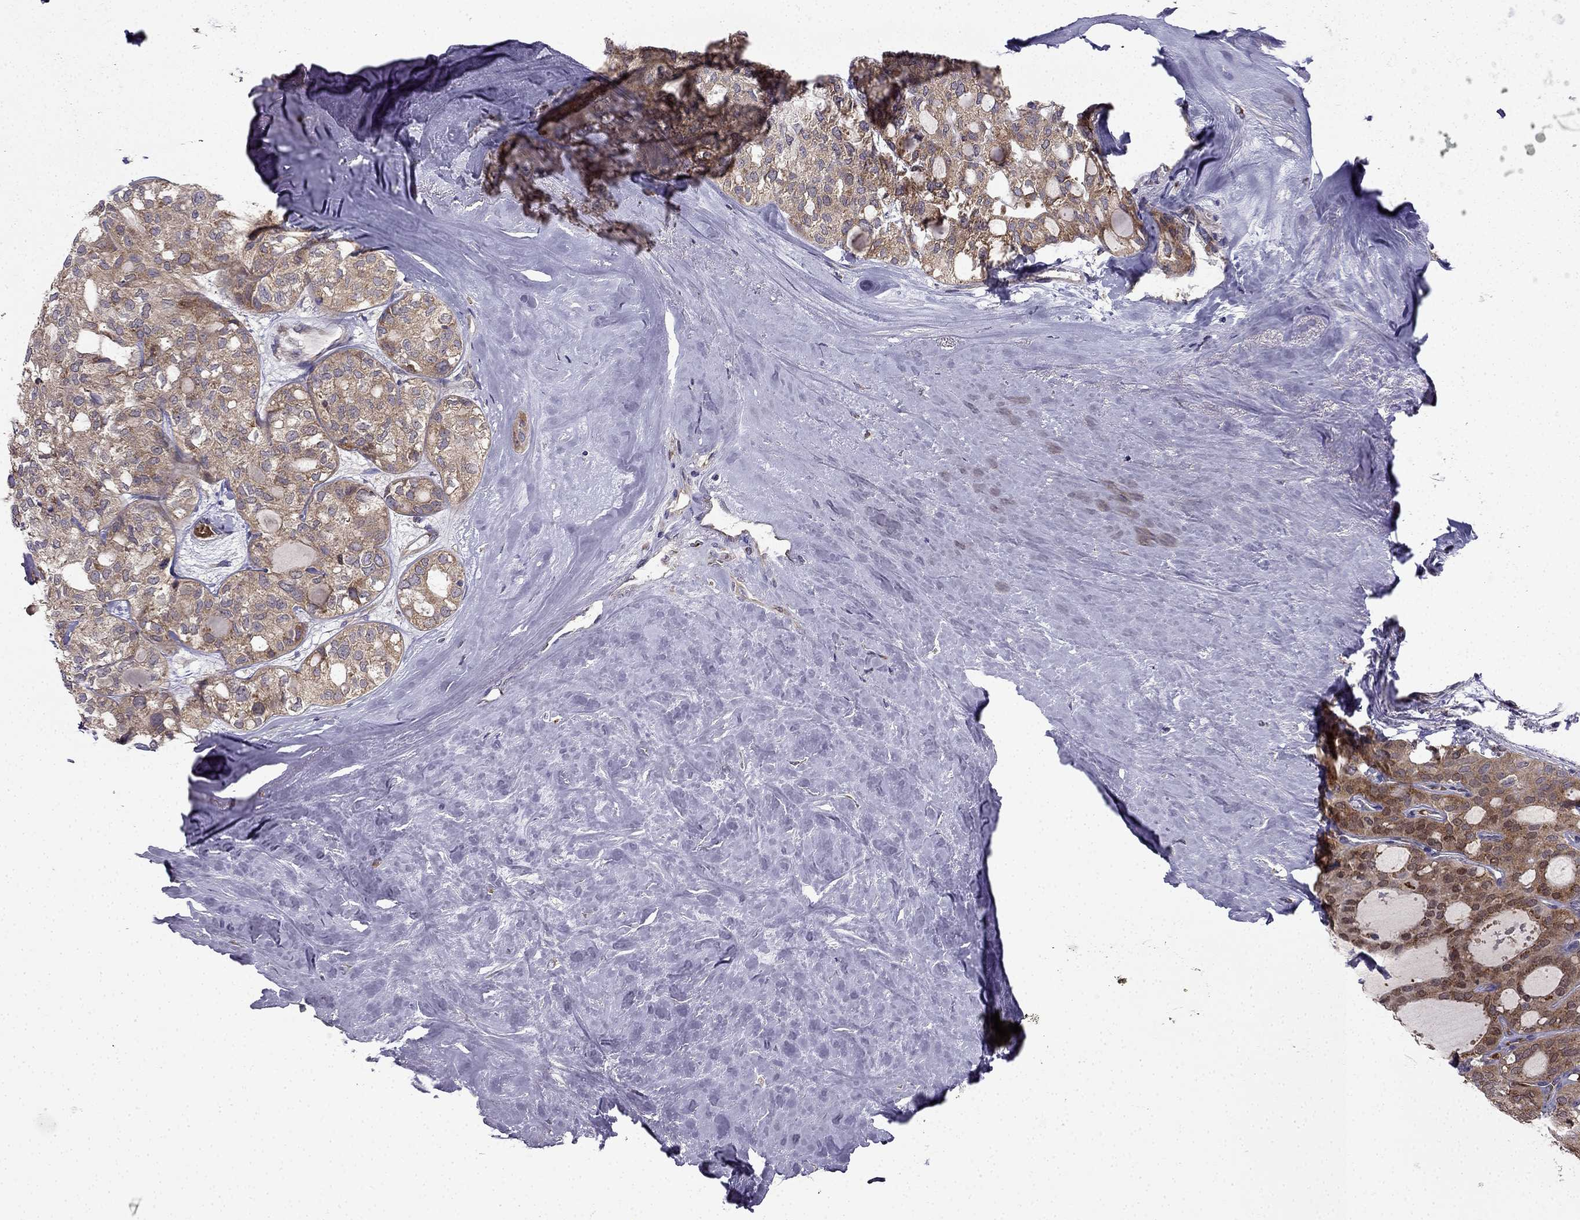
{"staining": {"intensity": "moderate", "quantity": ">75%", "location": "cytoplasmic/membranous"}, "tissue": "thyroid cancer", "cell_type": "Tumor cells", "image_type": "cancer", "snomed": [{"axis": "morphology", "description": "Follicular adenoma carcinoma, NOS"}, {"axis": "topography", "description": "Thyroid gland"}], "caption": "Immunohistochemistry micrograph of human follicular adenoma carcinoma (thyroid) stained for a protein (brown), which shows medium levels of moderate cytoplasmic/membranous staining in approximately >75% of tumor cells.", "gene": "B4GALT7", "patient": {"sex": "male", "age": 75}}